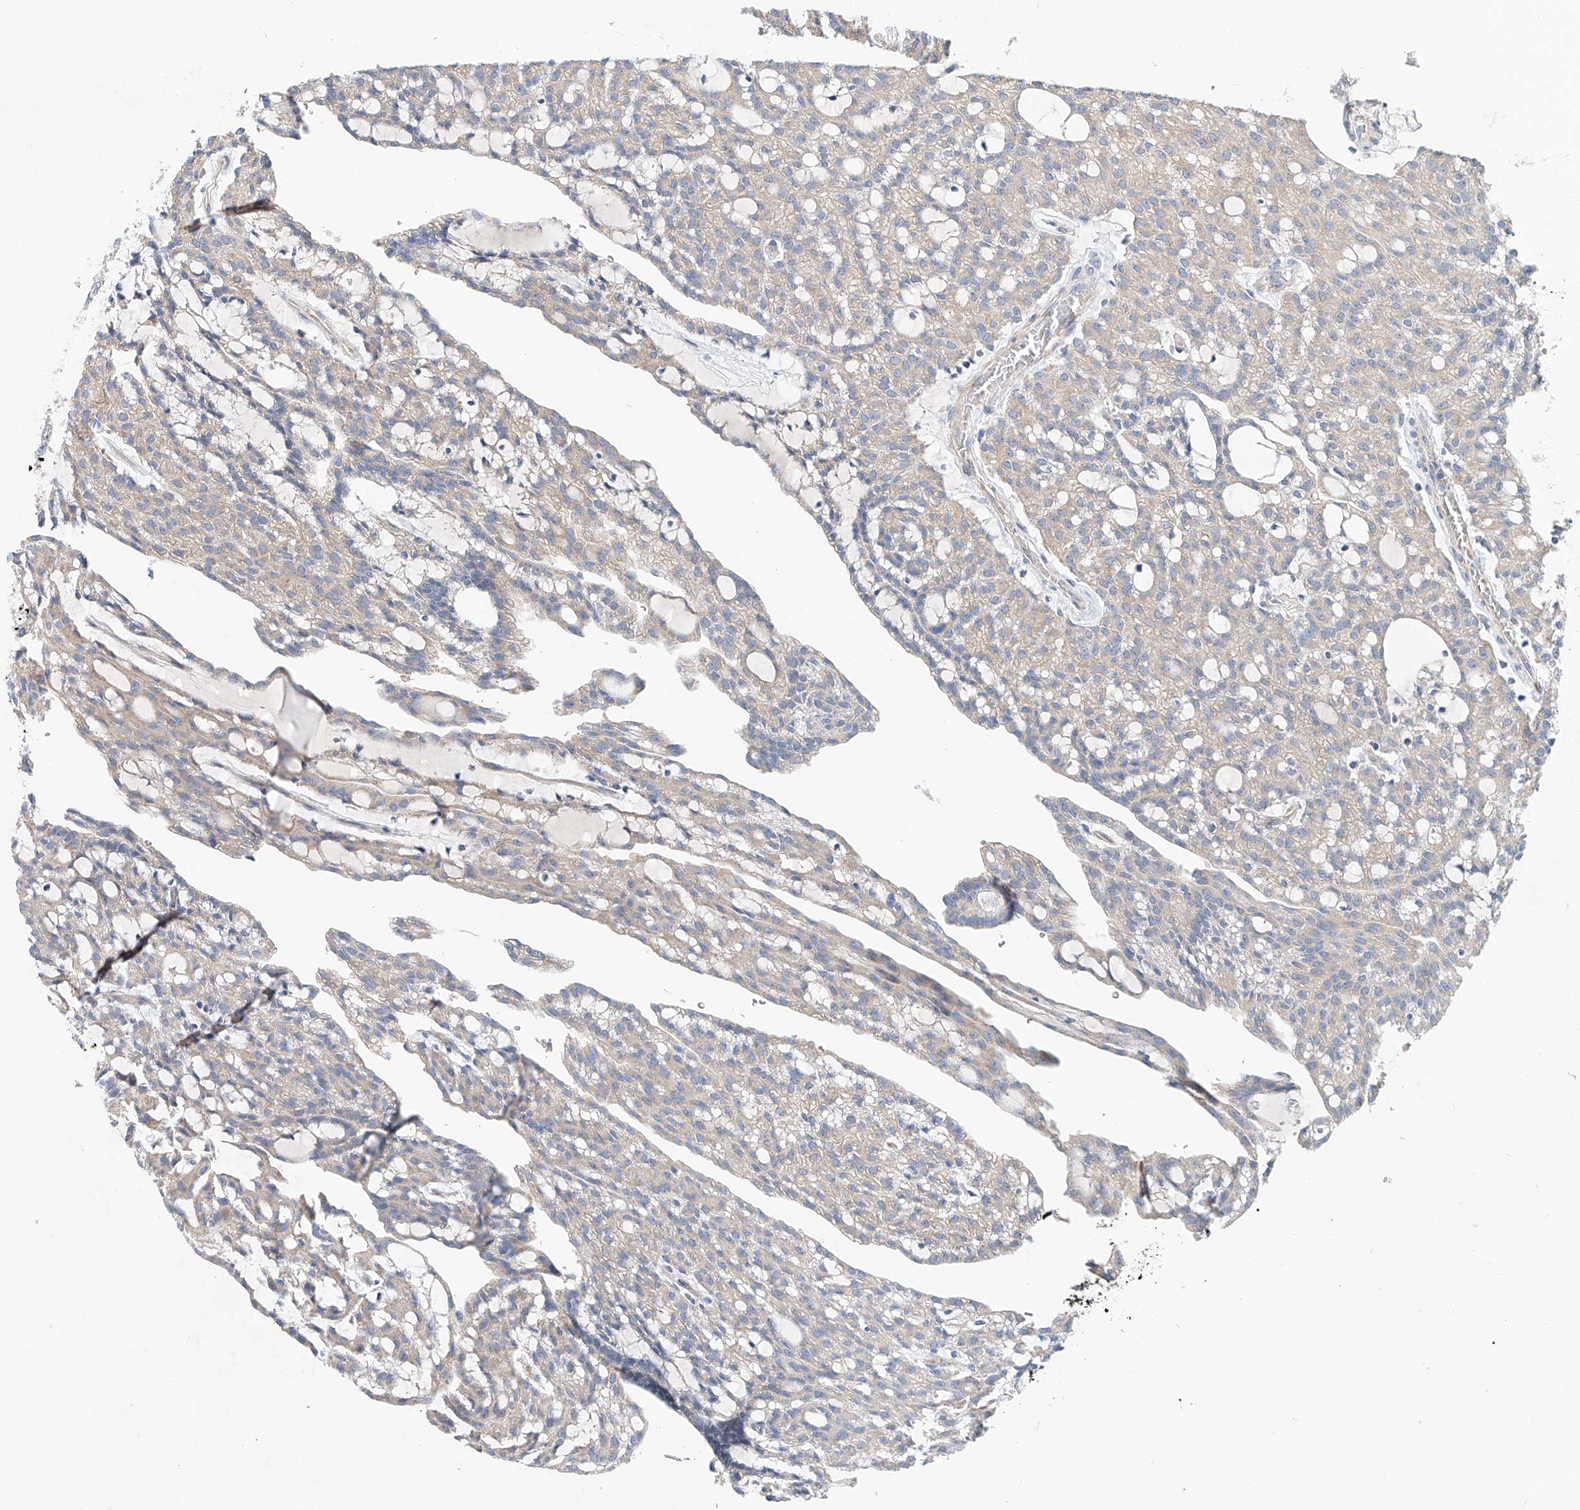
{"staining": {"intensity": "negative", "quantity": "none", "location": "none"}, "tissue": "renal cancer", "cell_type": "Tumor cells", "image_type": "cancer", "snomed": [{"axis": "morphology", "description": "Adenocarcinoma, NOS"}, {"axis": "topography", "description": "Kidney"}], "caption": "Tumor cells are negative for brown protein staining in renal cancer.", "gene": "SLC22A7", "patient": {"sex": "male", "age": 63}}